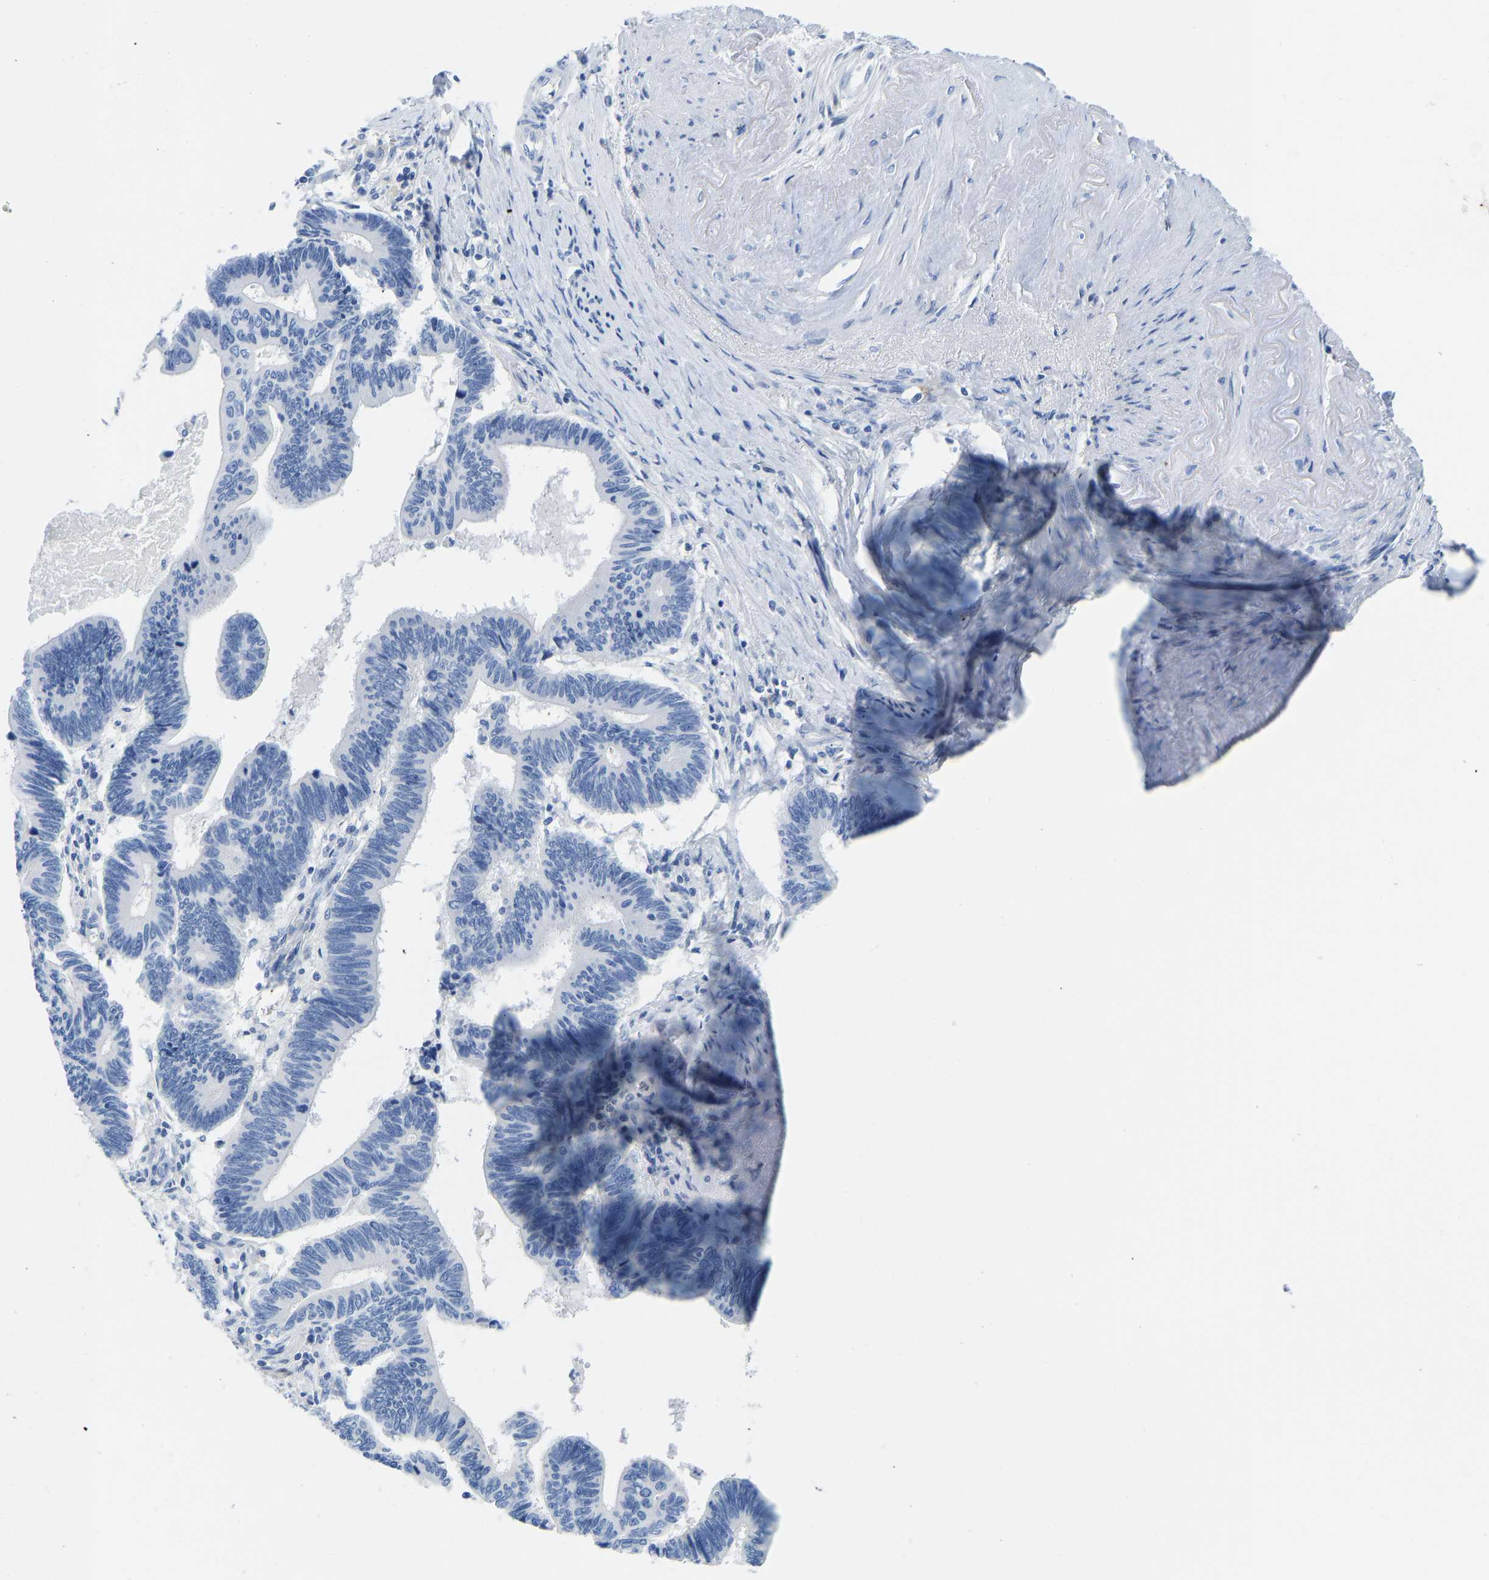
{"staining": {"intensity": "negative", "quantity": "none", "location": "none"}, "tissue": "pancreatic cancer", "cell_type": "Tumor cells", "image_type": "cancer", "snomed": [{"axis": "morphology", "description": "Adenocarcinoma, NOS"}, {"axis": "topography", "description": "Pancreas"}], "caption": "Tumor cells are negative for brown protein staining in pancreatic cancer (adenocarcinoma).", "gene": "NKAIN3", "patient": {"sex": "female", "age": 70}}